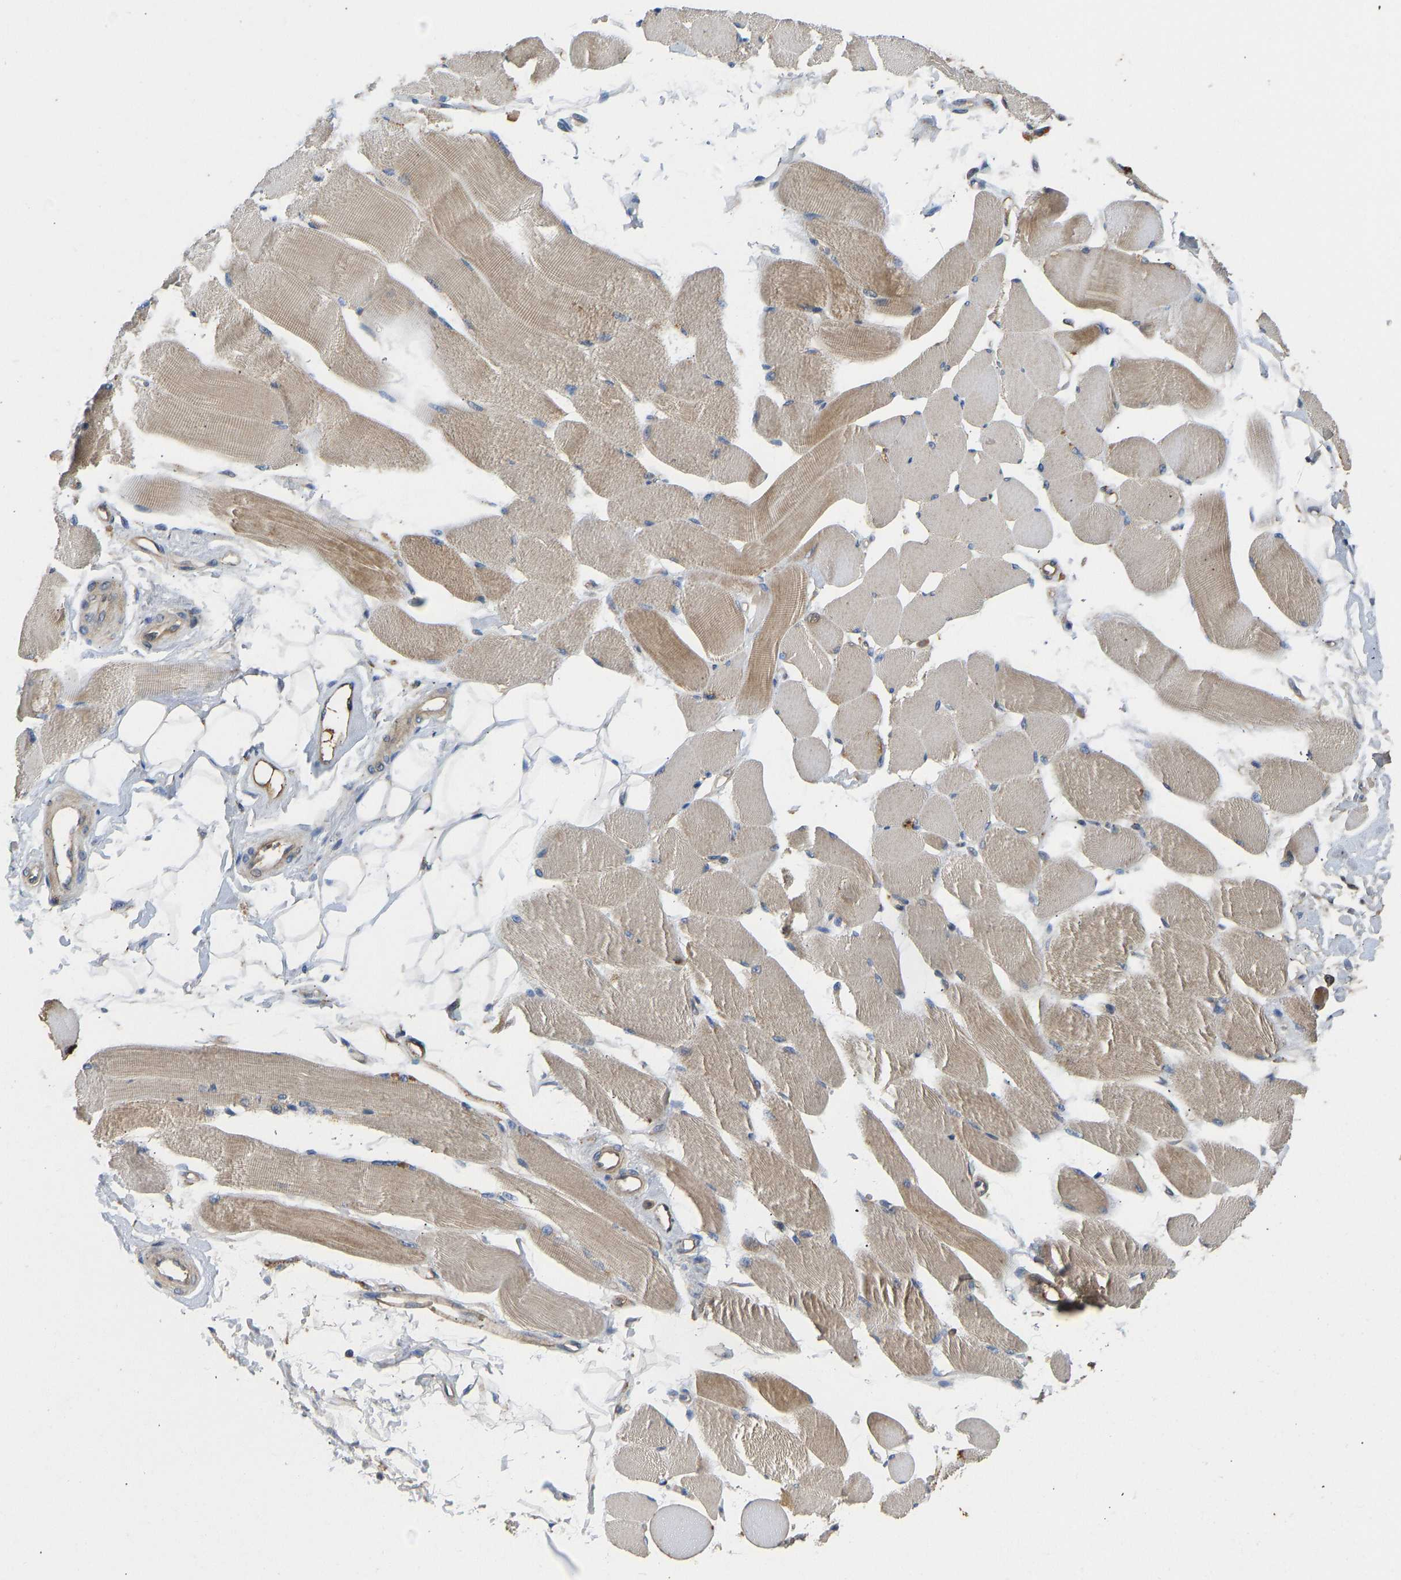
{"staining": {"intensity": "weak", "quantity": ">75%", "location": "cytoplasmic/membranous"}, "tissue": "skeletal muscle", "cell_type": "Myocytes", "image_type": "normal", "snomed": [{"axis": "morphology", "description": "Normal tissue, NOS"}, {"axis": "topography", "description": "Skeletal muscle"}, {"axis": "topography", "description": "Peripheral nerve tissue"}], "caption": "Immunohistochemistry of benign skeletal muscle exhibits low levels of weak cytoplasmic/membranous staining in approximately >75% of myocytes.", "gene": "VCPKMT", "patient": {"sex": "female", "age": 84}}